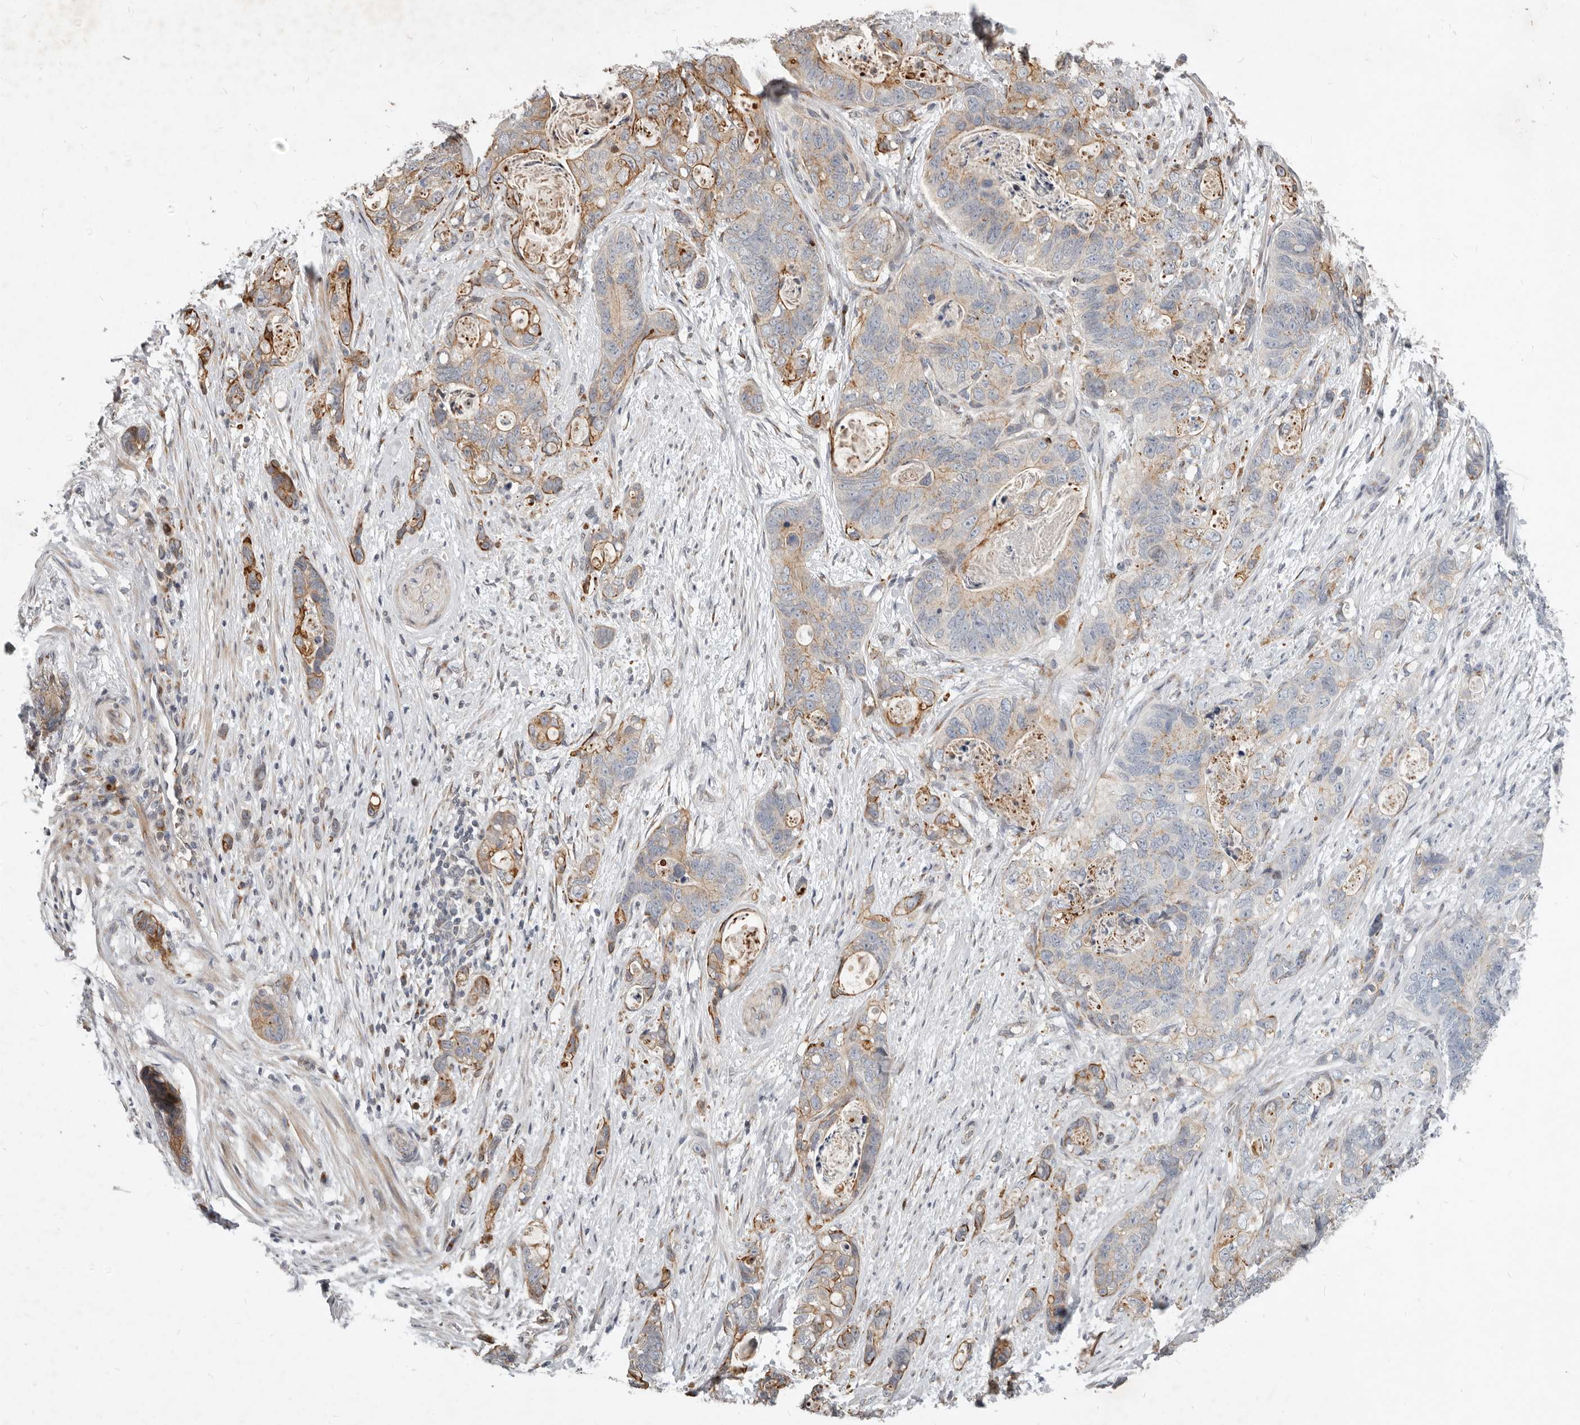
{"staining": {"intensity": "moderate", "quantity": "25%-75%", "location": "cytoplasmic/membranous"}, "tissue": "stomach cancer", "cell_type": "Tumor cells", "image_type": "cancer", "snomed": [{"axis": "morphology", "description": "Normal tissue, NOS"}, {"axis": "morphology", "description": "Adenocarcinoma, NOS"}, {"axis": "topography", "description": "Stomach"}], "caption": "Stomach adenocarcinoma stained for a protein shows moderate cytoplasmic/membranous positivity in tumor cells.", "gene": "NPY4R", "patient": {"sex": "female", "age": 89}}